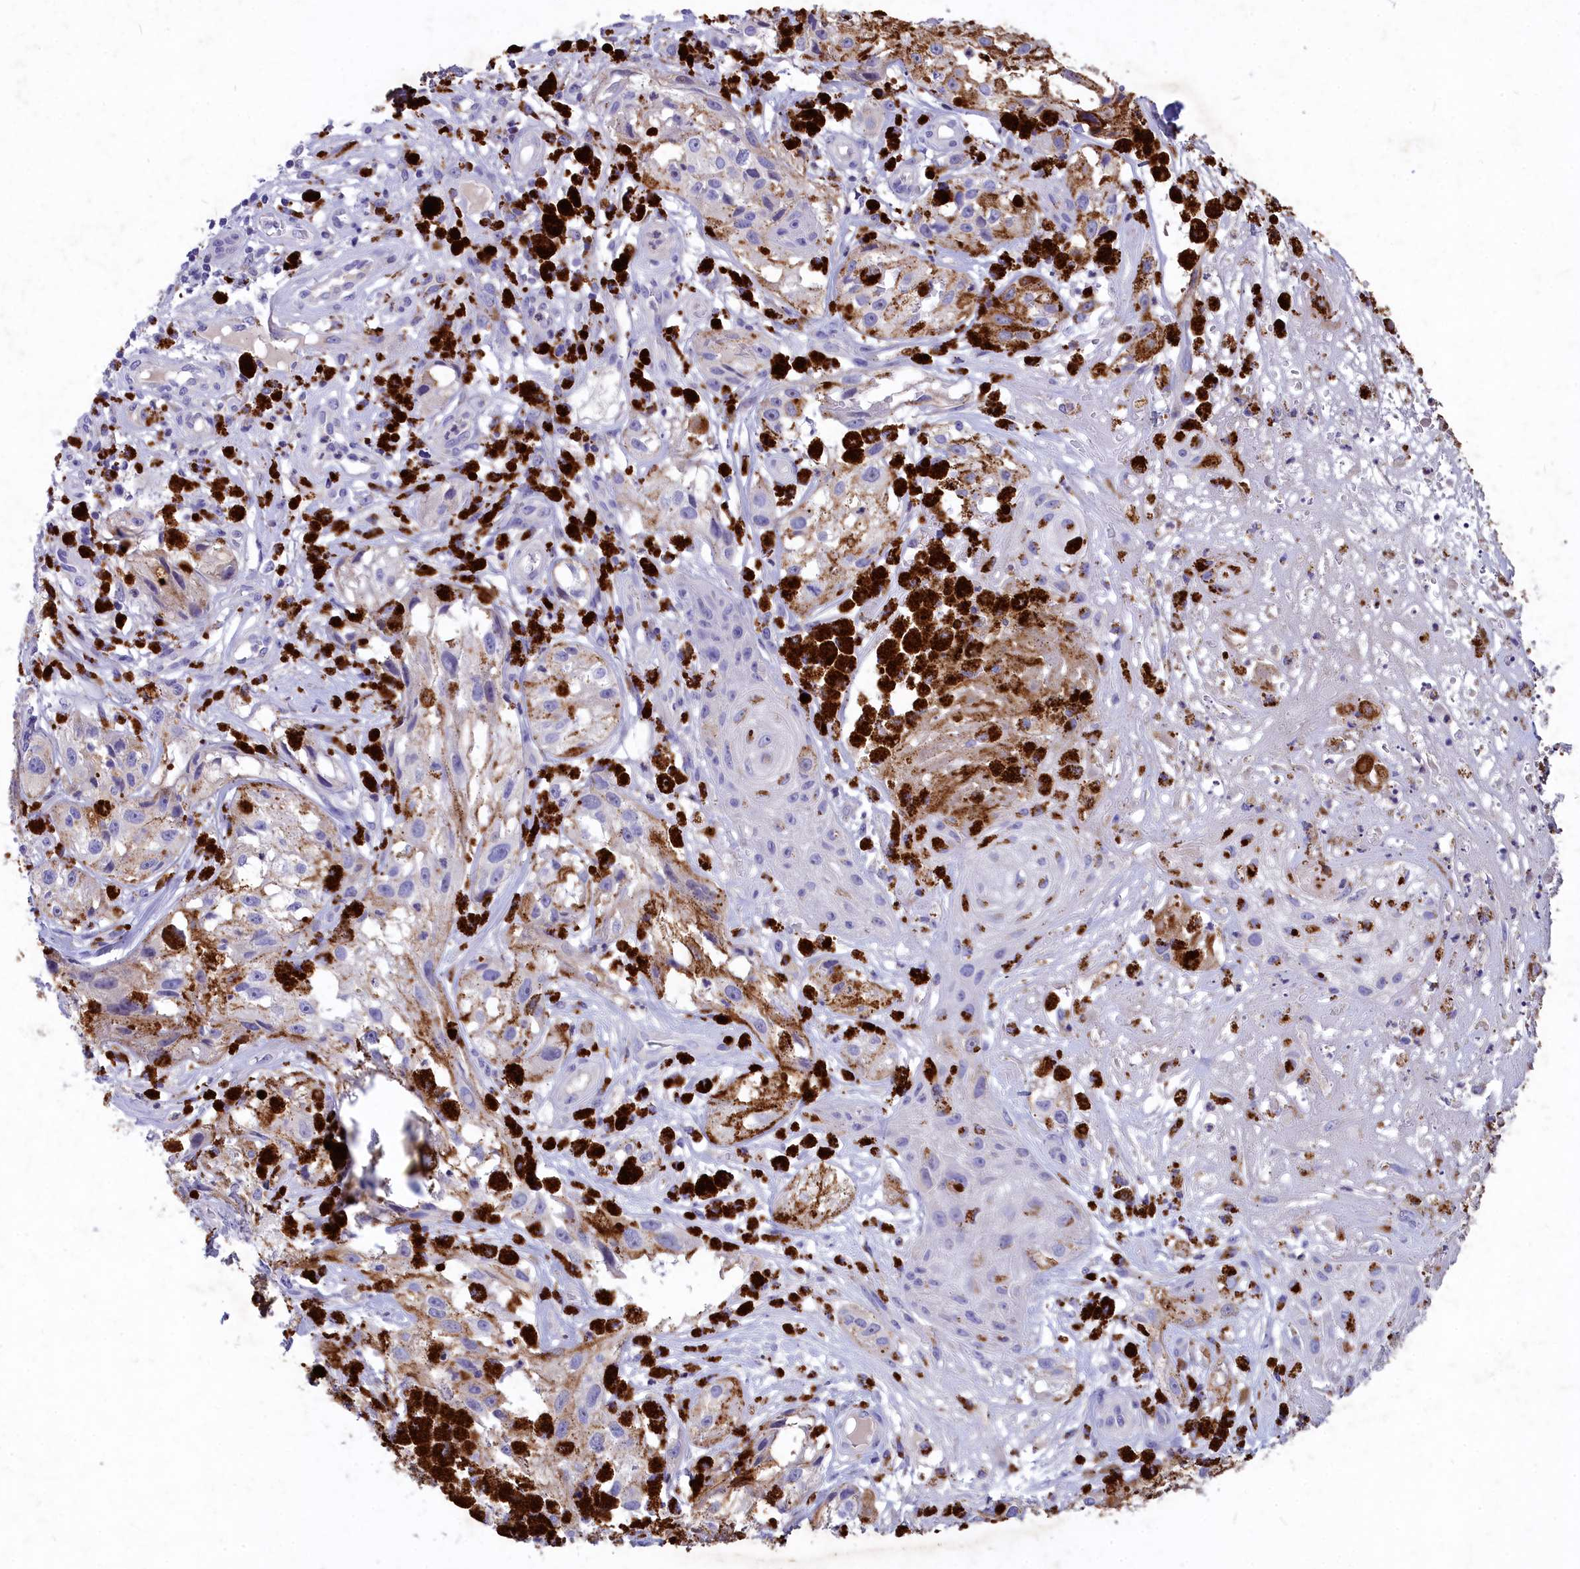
{"staining": {"intensity": "negative", "quantity": "none", "location": "none"}, "tissue": "melanoma", "cell_type": "Tumor cells", "image_type": "cancer", "snomed": [{"axis": "morphology", "description": "Malignant melanoma, NOS"}, {"axis": "topography", "description": "Skin"}], "caption": "Tumor cells are negative for brown protein staining in melanoma.", "gene": "DEFB119", "patient": {"sex": "male", "age": 88}}